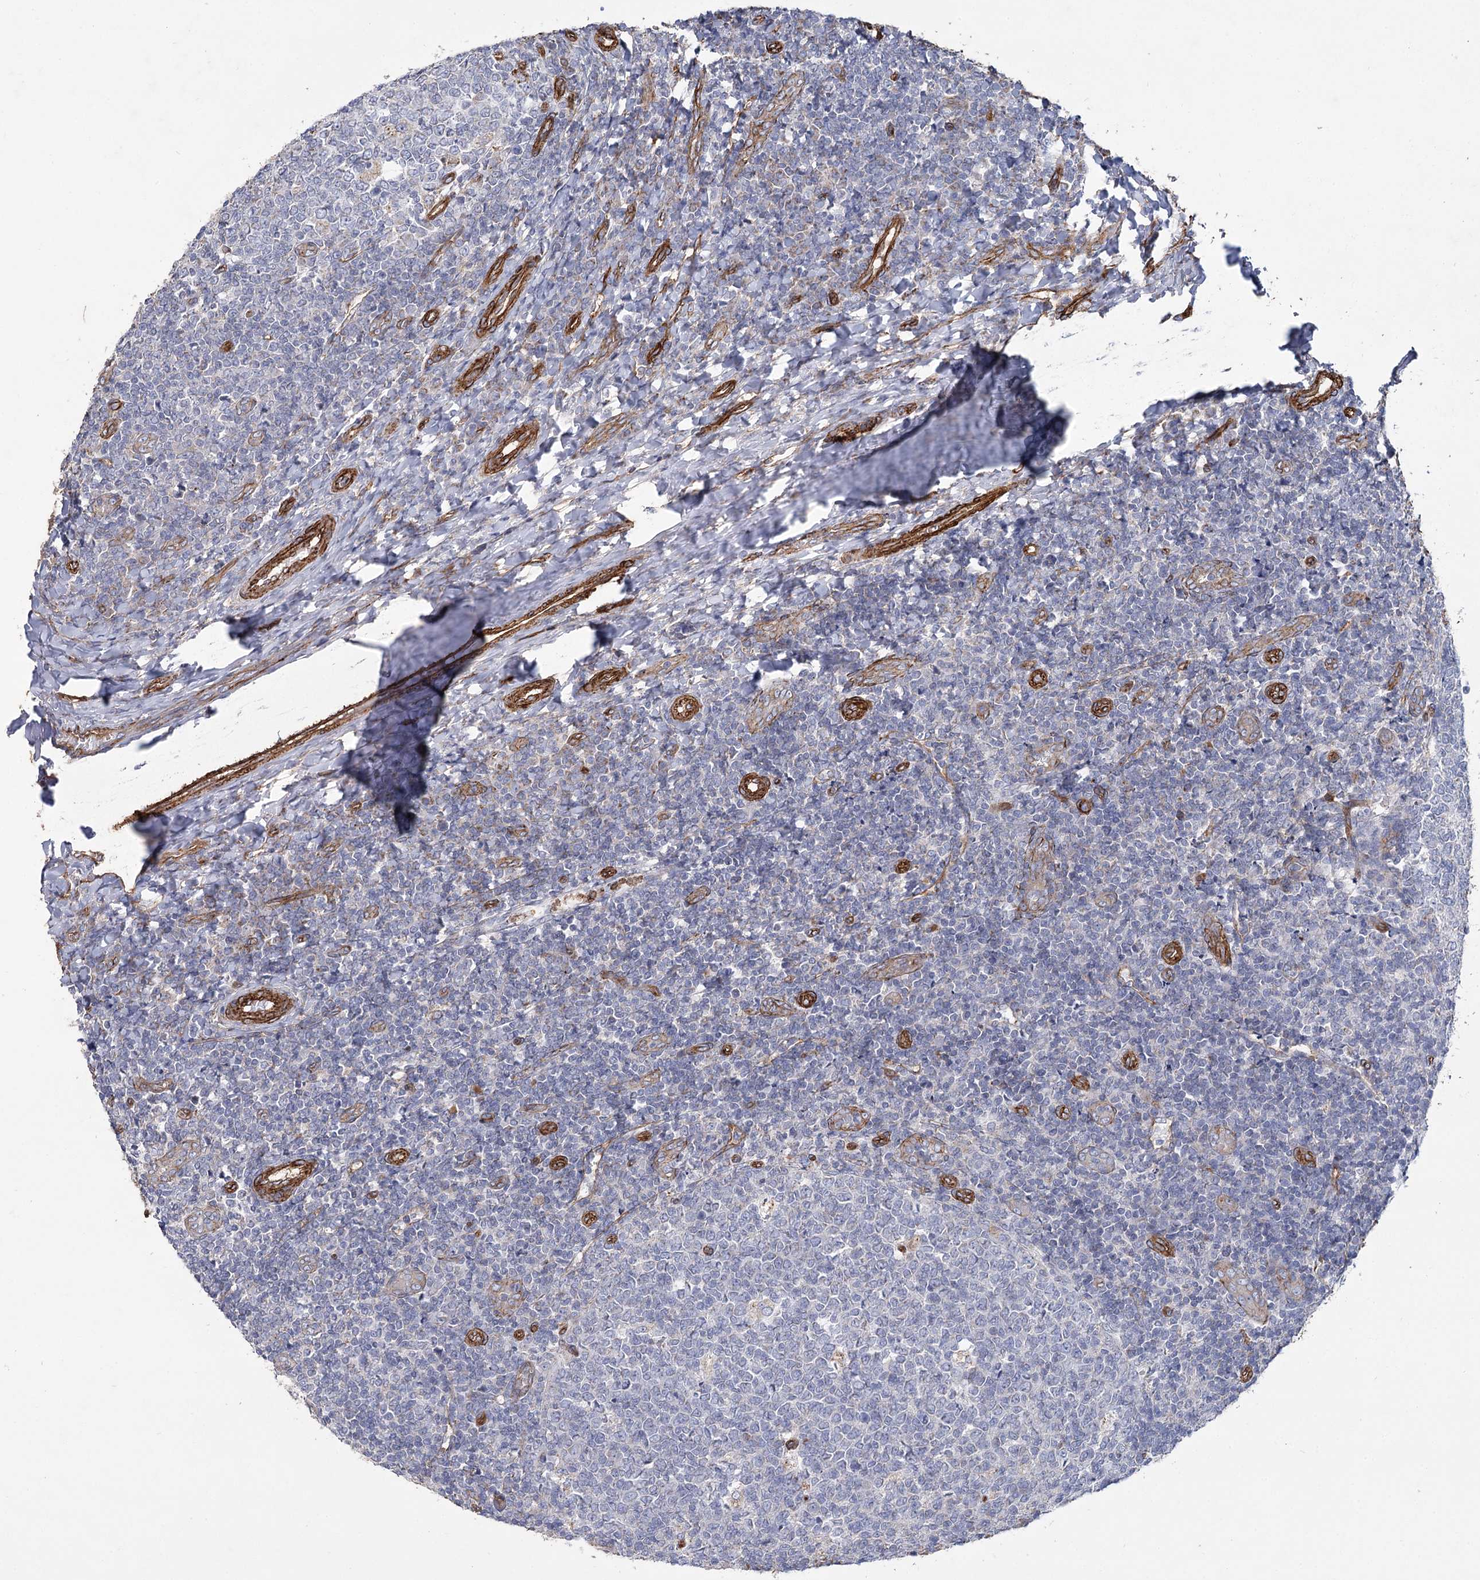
{"staining": {"intensity": "negative", "quantity": "none", "location": "none"}, "tissue": "tonsil", "cell_type": "Germinal center cells", "image_type": "normal", "snomed": [{"axis": "morphology", "description": "Normal tissue, NOS"}, {"axis": "topography", "description": "Tonsil"}], "caption": "A high-resolution photomicrograph shows immunohistochemistry staining of normal tonsil, which shows no significant expression in germinal center cells.", "gene": "TMEM164", "patient": {"sex": "female", "age": 19}}